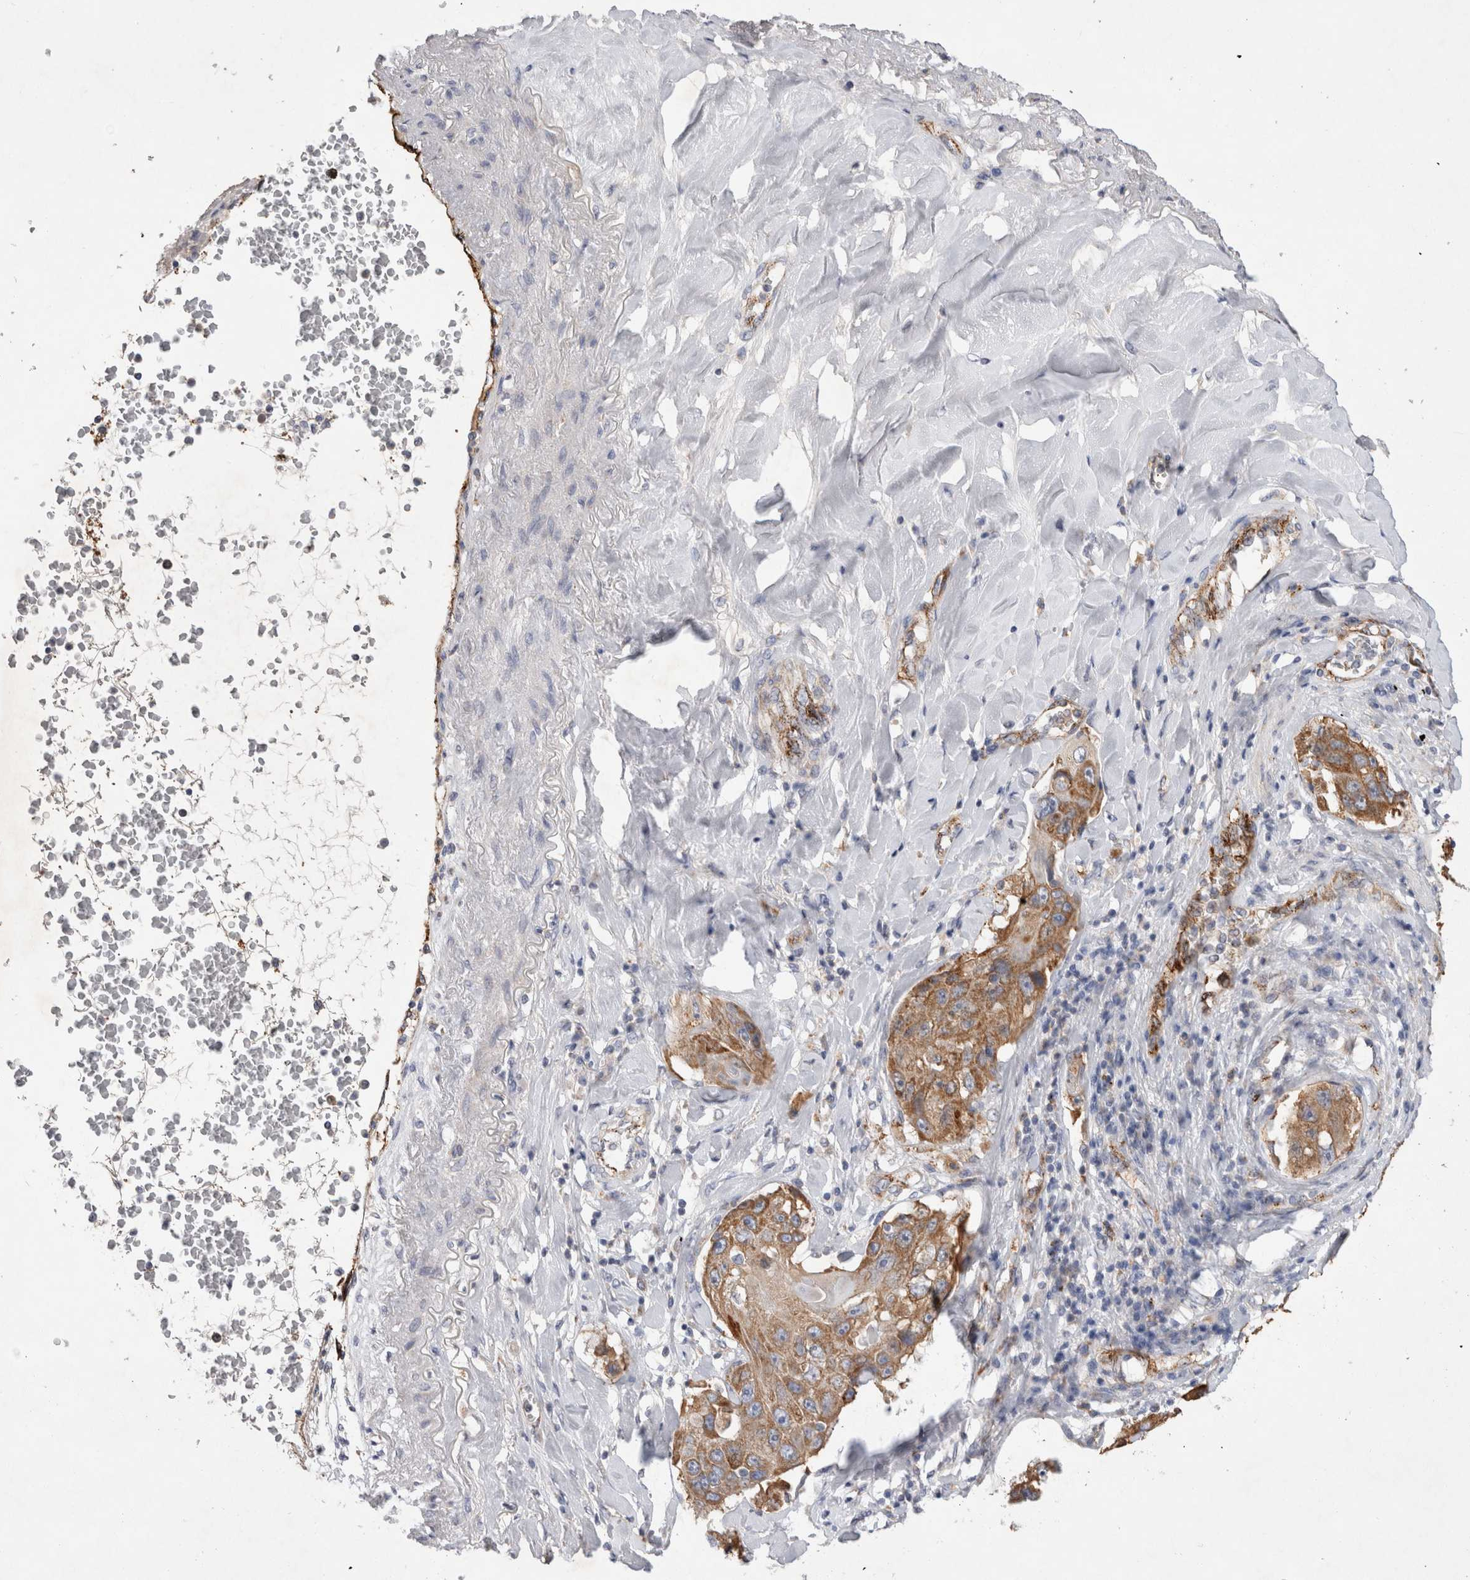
{"staining": {"intensity": "moderate", "quantity": ">75%", "location": "cytoplasmic/membranous"}, "tissue": "lung cancer", "cell_type": "Tumor cells", "image_type": "cancer", "snomed": [{"axis": "morphology", "description": "Squamous cell carcinoma, NOS"}, {"axis": "topography", "description": "Lung"}], "caption": "An image showing moderate cytoplasmic/membranous expression in approximately >75% of tumor cells in lung cancer, as visualized by brown immunohistochemical staining.", "gene": "IARS2", "patient": {"sex": "male", "age": 61}}